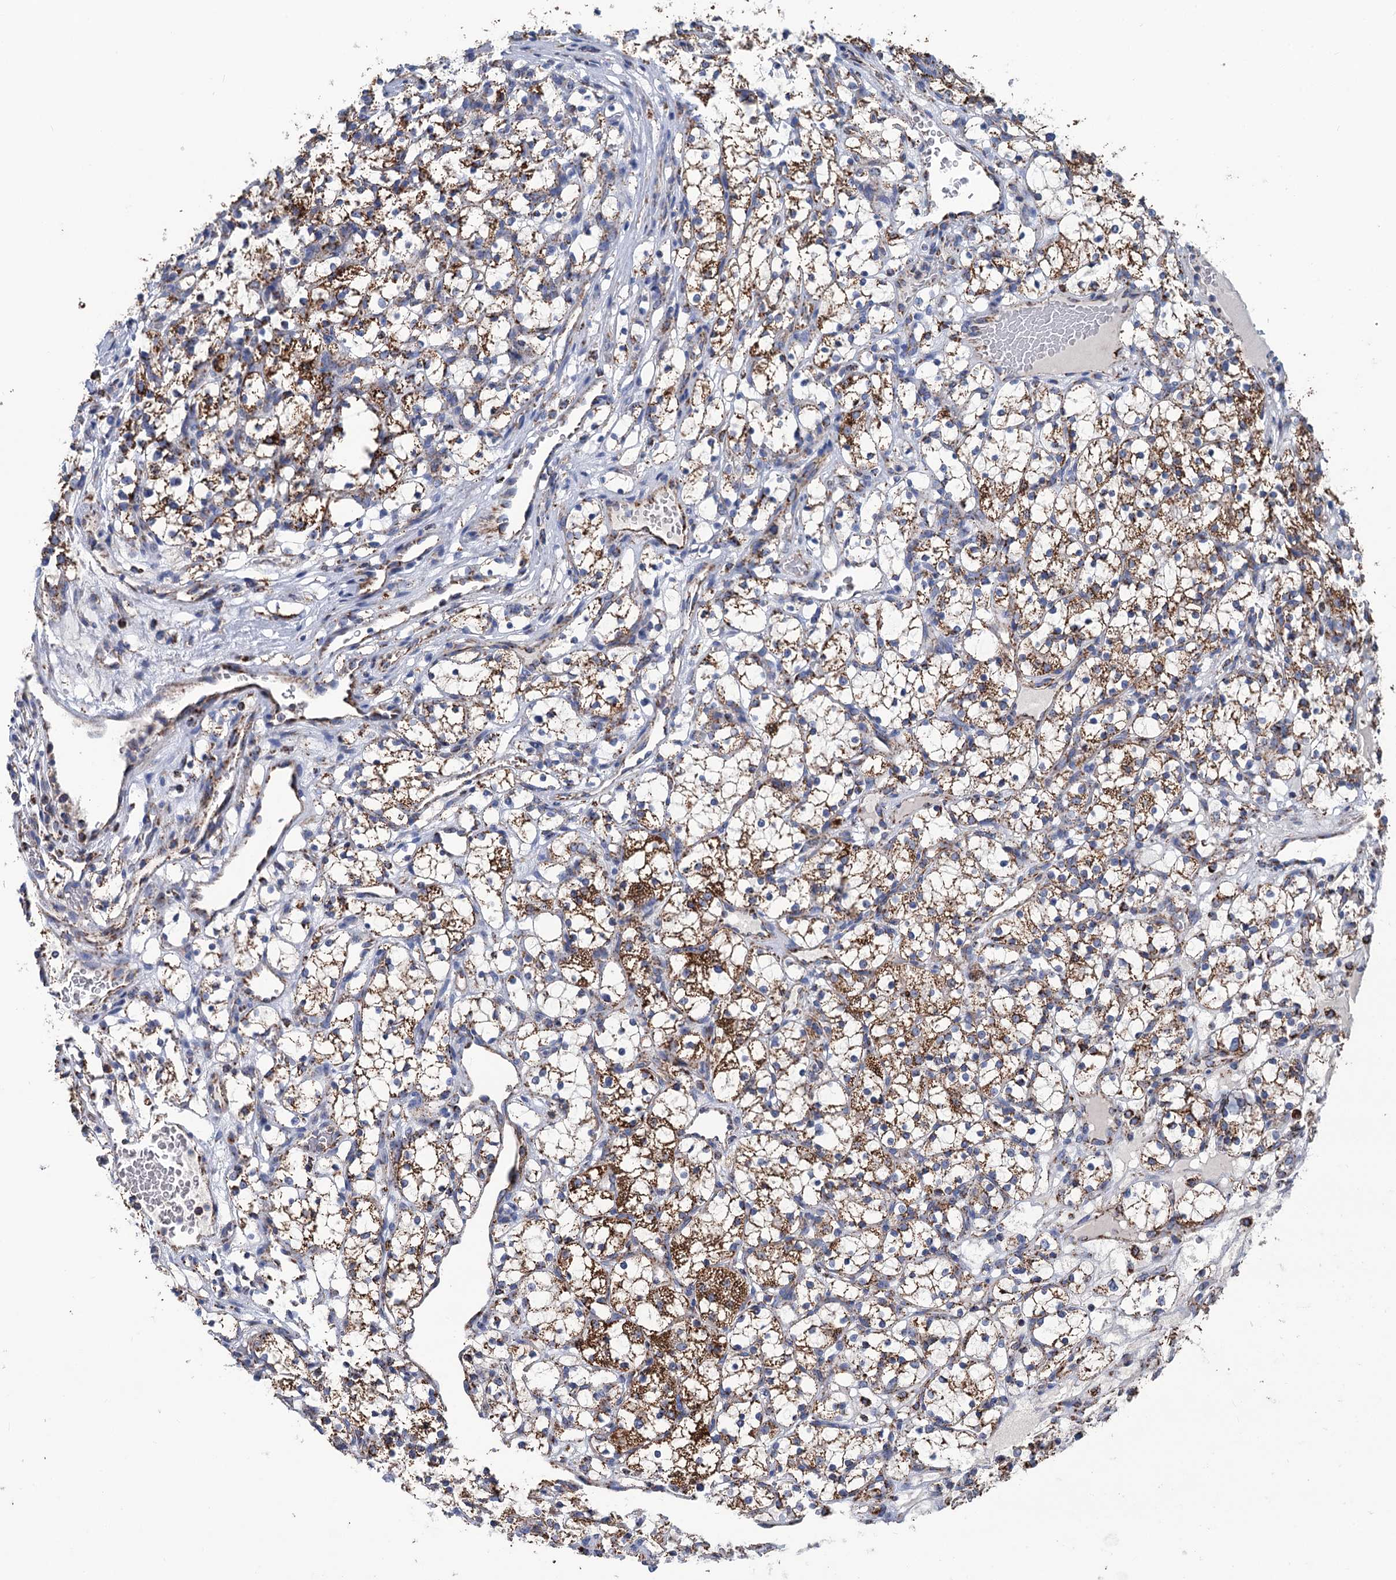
{"staining": {"intensity": "moderate", "quantity": ">75%", "location": "cytoplasmic/membranous"}, "tissue": "renal cancer", "cell_type": "Tumor cells", "image_type": "cancer", "snomed": [{"axis": "morphology", "description": "Adenocarcinoma, NOS"}, {"axis": "topography", "description": "Kidney"}], "caption": "Protein expression analysis of adenocarcinoma (renal) demonstrates moderate cytoplasmic/membranous expression in approximately >75% of tumor cells.", "gene": "IVD", "patient": {"sex": "female", "age": 69}}